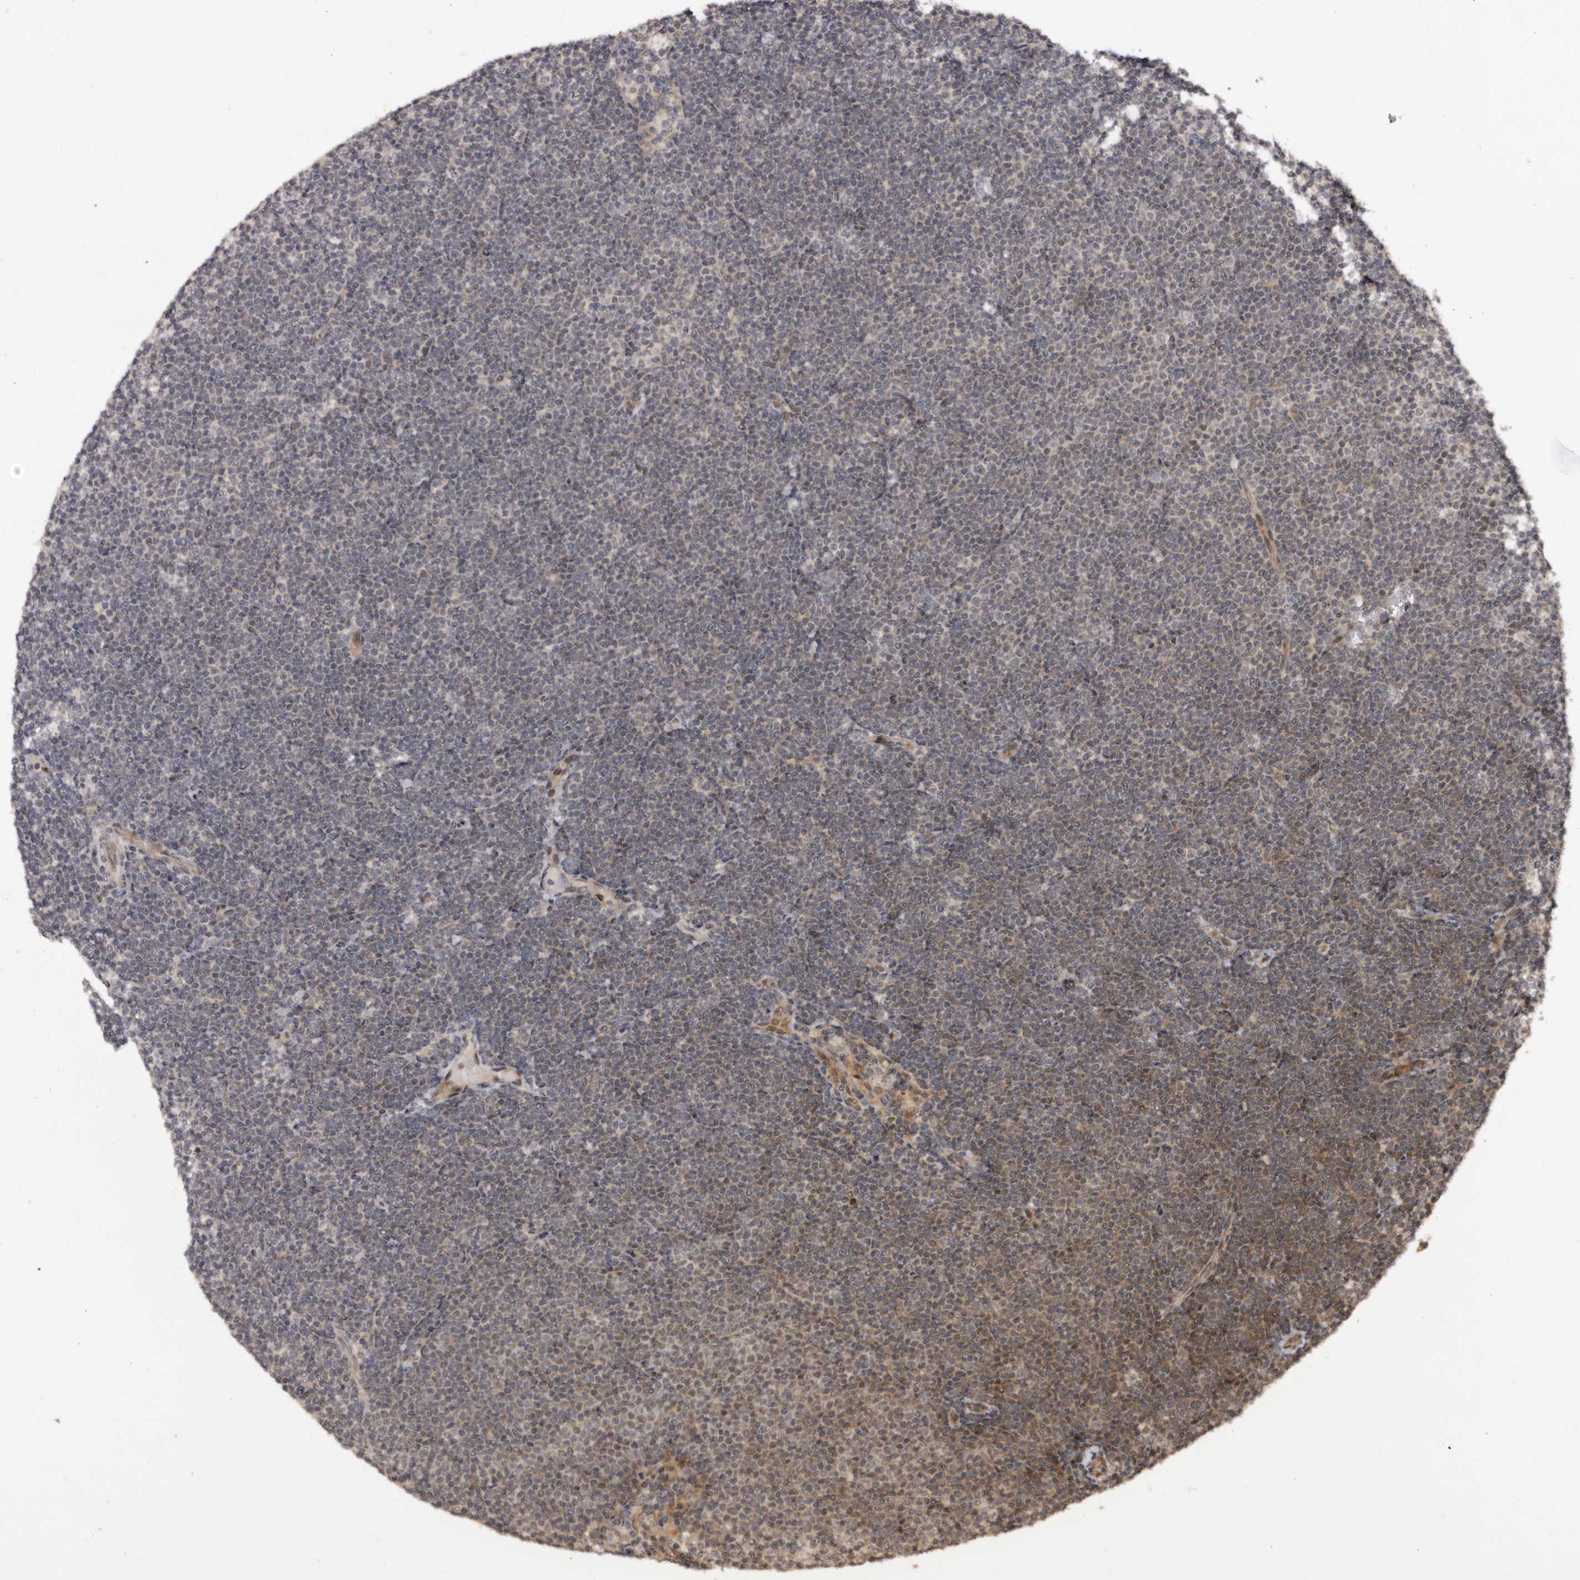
{"staining": {"intensity": "negative", "quantity": "none", "location": "none"}, "tissue": "lymphoma", "cell_type": "Tumor cells", "image_type": "cancer", "snomed": [{"axis": "morphology", "description": "Malignant lymphoma, non-Hodgkin's type, Low grade"}, {"axis": "topography", "description": "Lymph node"}], "caption": "Lymphoma stained for a protein using IHC demonstrates no positivity tumor cells.", "gene": "TBC1D22B", "patient": {"sex": "female", "age": 53}}